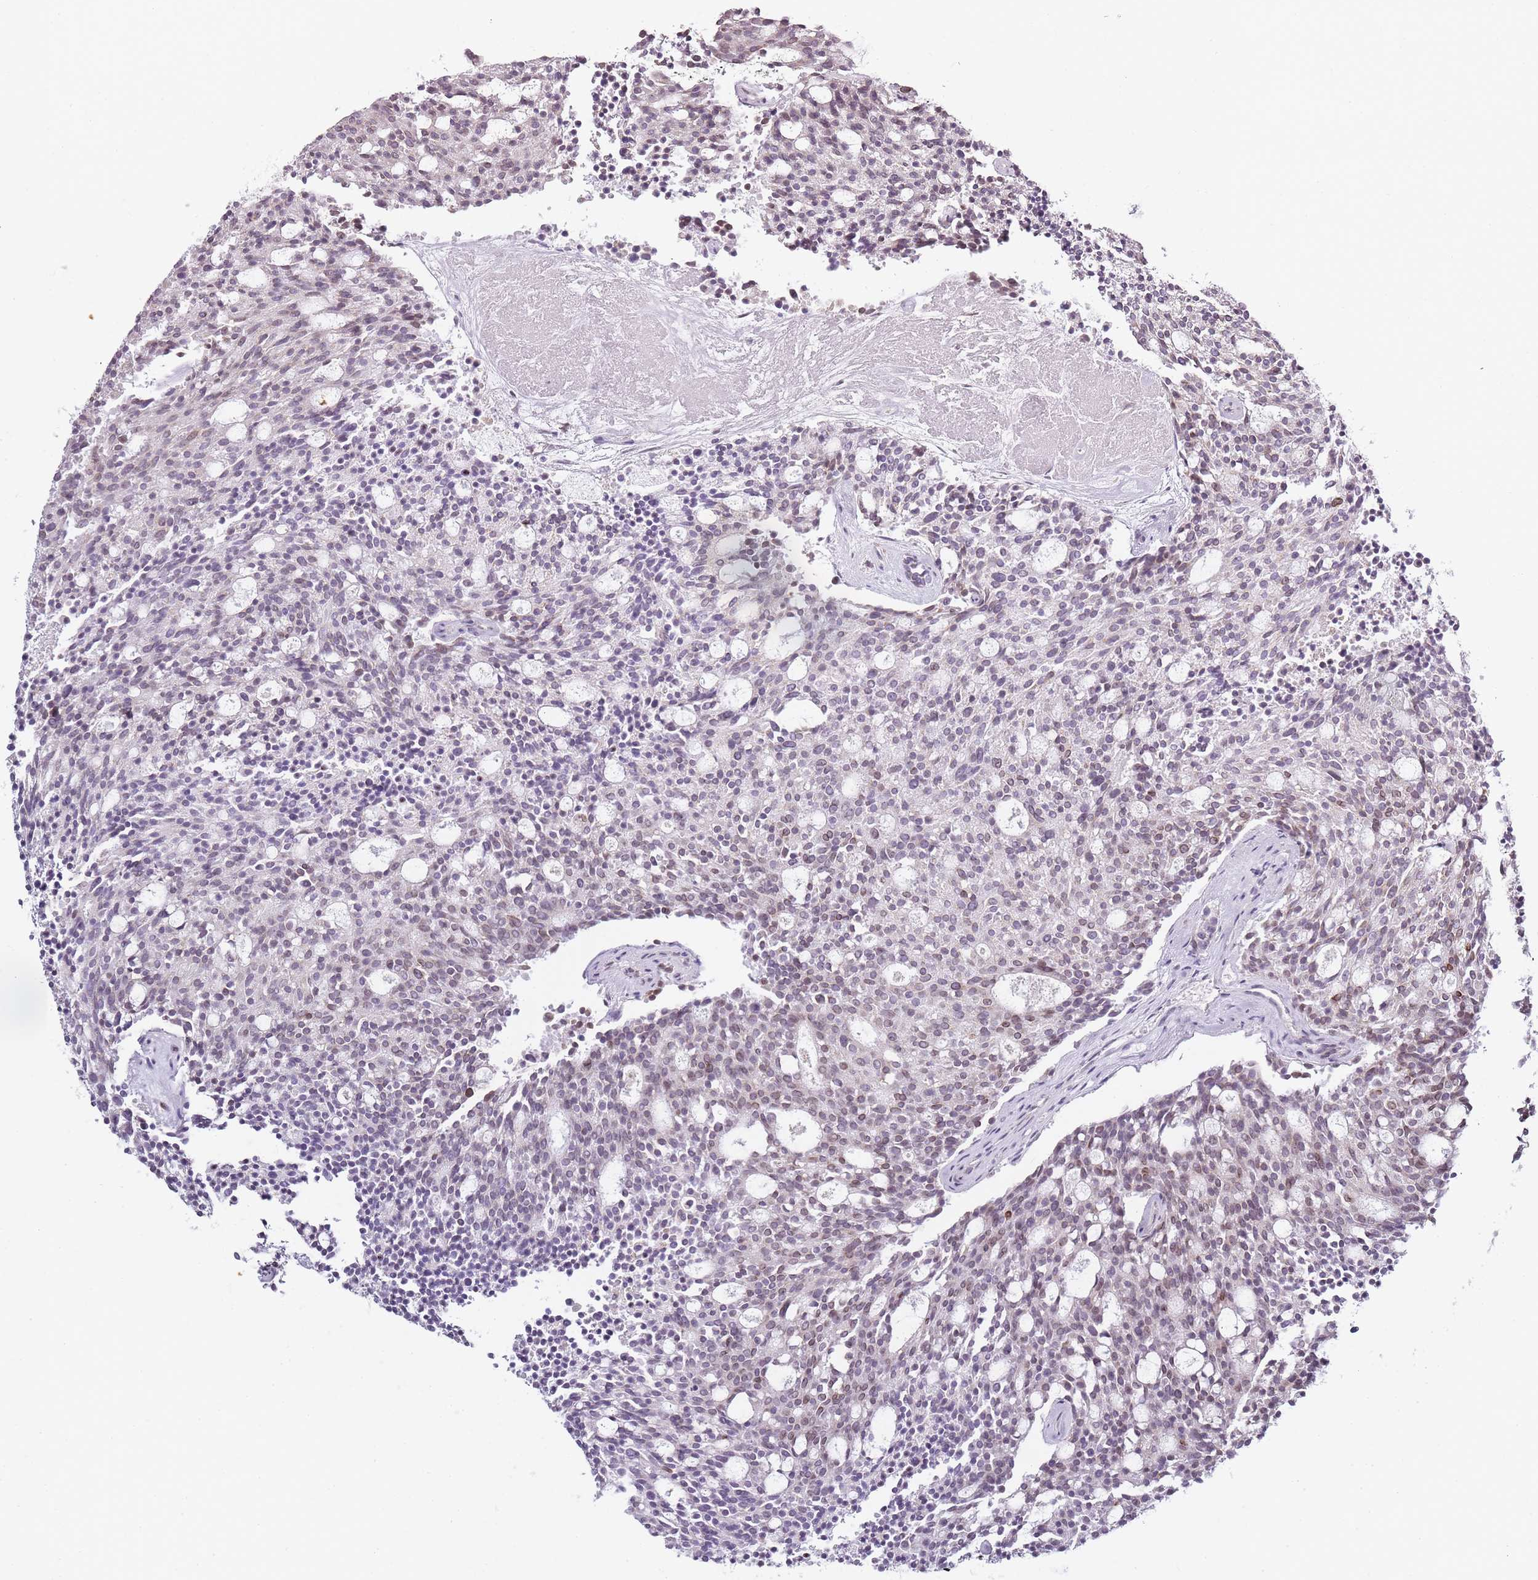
{"staining": {"intensity": "weak", "quantity": "25%-75%", "location": "nuclear"}, "tissue": "carcinoid", "cell_type": "Tumor cells", "image_type": "cancer", "snomed": [{"axis": "morphology", "description": "Carcinoid, malignant, NOS"}, {"axis": "topography", "description": "Pancreas"}], "caption": "Carcinoid stained with immunohistochemistry demonstrates weak nuclear expression in approximately 25%-75% of tumor cells.", "gene": "JAKMIP1", "patient": {"sex": "female", "age": 54}}